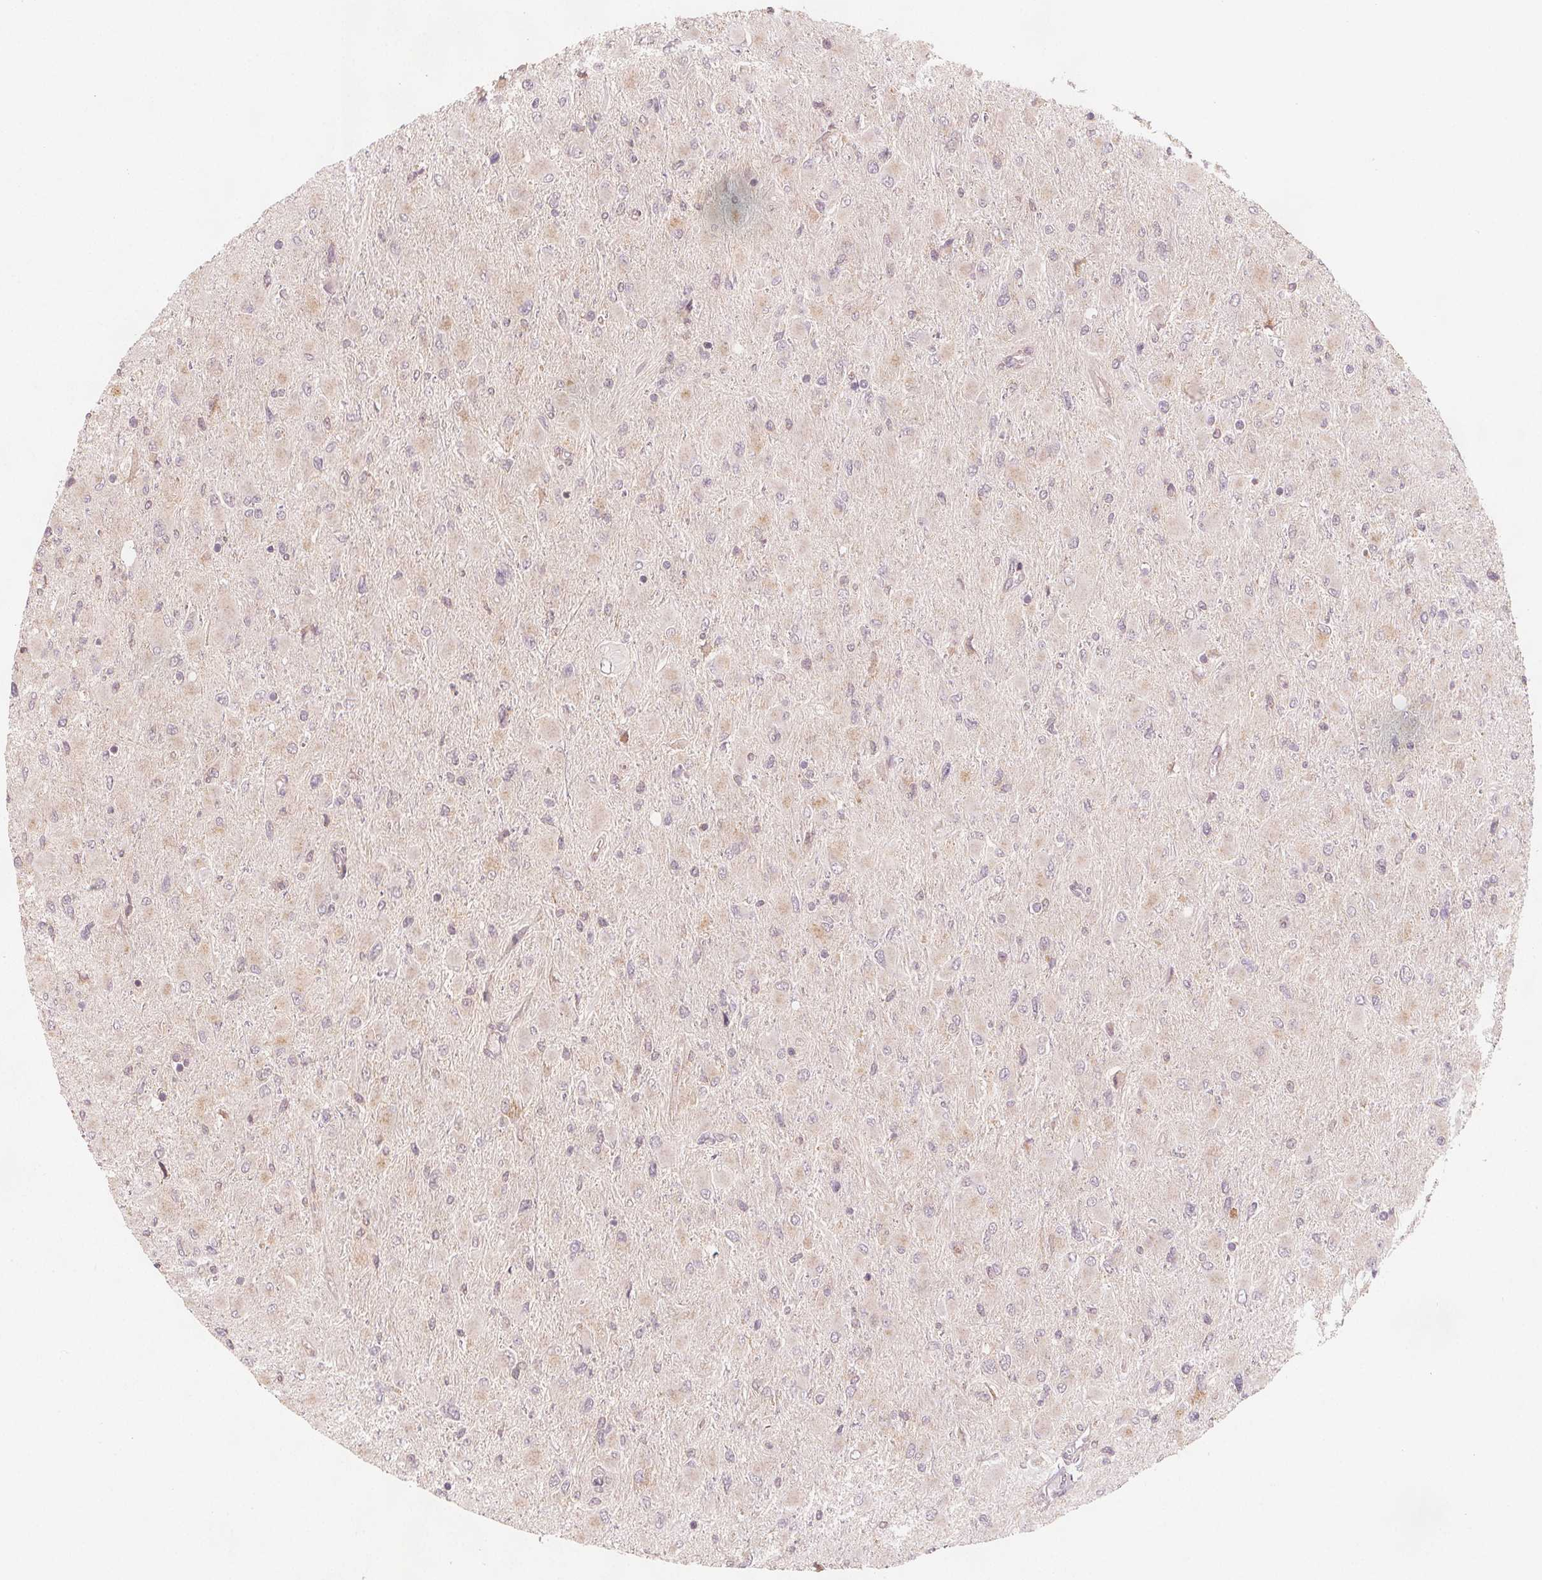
{"staining": {"intensity": "negative", "quantity": "none", "location": "none"}, "tissue": "glioma", "cell_type": "Tumor cells", "image_type": "cancer", "snomed": [{"axis": "morphology", "description": "Glioma, malignant, High grade"}, {"axis": "topography", "description": "Cerebral cortex"}], "caption": "The micrograph shows no staining of tumor cells in high-grade glioma (malignant). Brightfield microscopy of immunohistochemistry (IHC) stained with DAB (3,3'-diaminobenzidine) (brown) and hematoxylin (blue), captured at high magnification.", "gene": "NCSTN", "patient": {"sex": "female", "age": 36}}